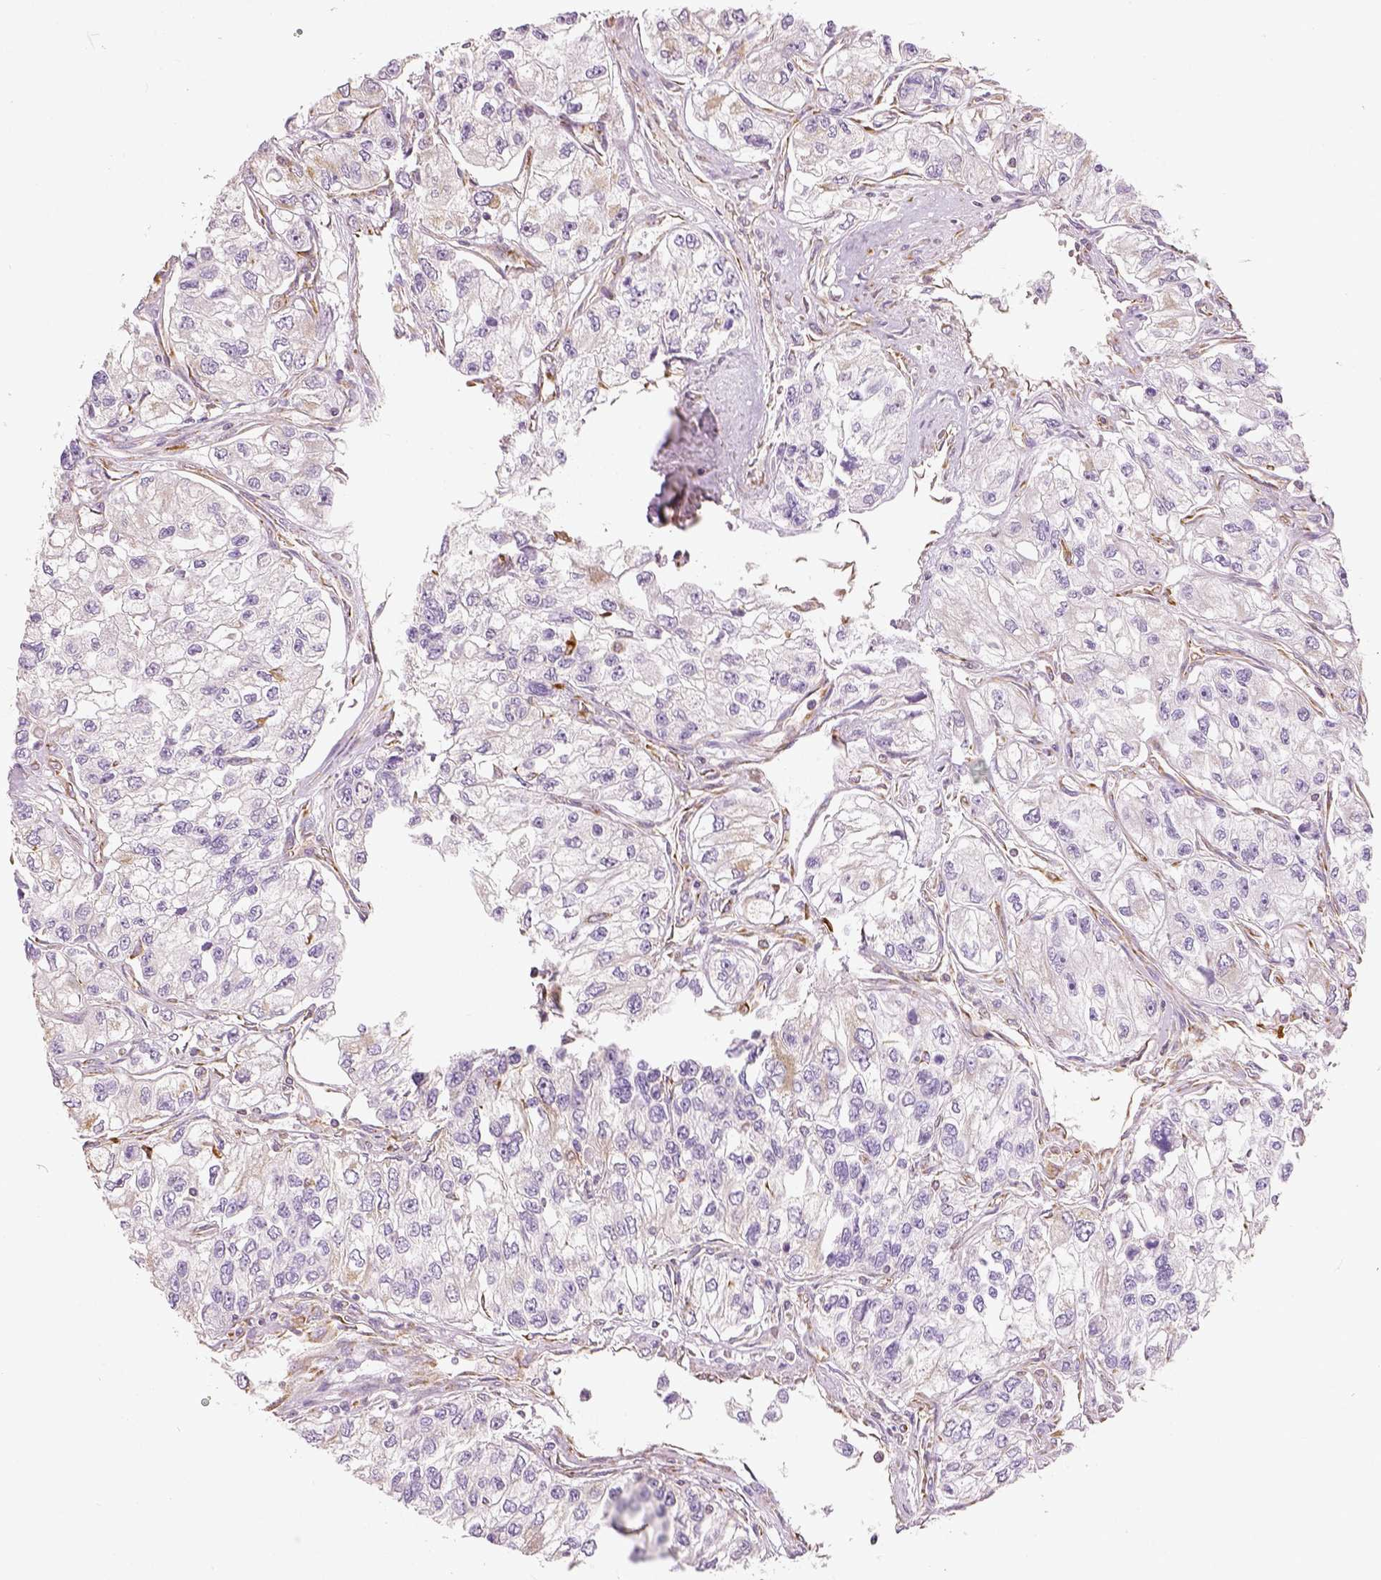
{"staining": {"intensity": "weak", "quantity": "<25%", "location": "cytoplasmic/membranous"}, "tissue": "renal cancer", "cell_type": "Tumor cells", "image_type": "cancer", "snomed": [{"axis": "morphology", "description": "Adenocarcinoma, NOS"}, {"axis": "topography", "description": "Kidney"}], "caption": "A high-resolution image shows immunohistochemistry (IHC) staining of renal cancer (adenocarcinoma), which displays no significant positivity in tumor cells.", "gene": "PGAM5", "patient": {"sex": "female", "age": 59}}